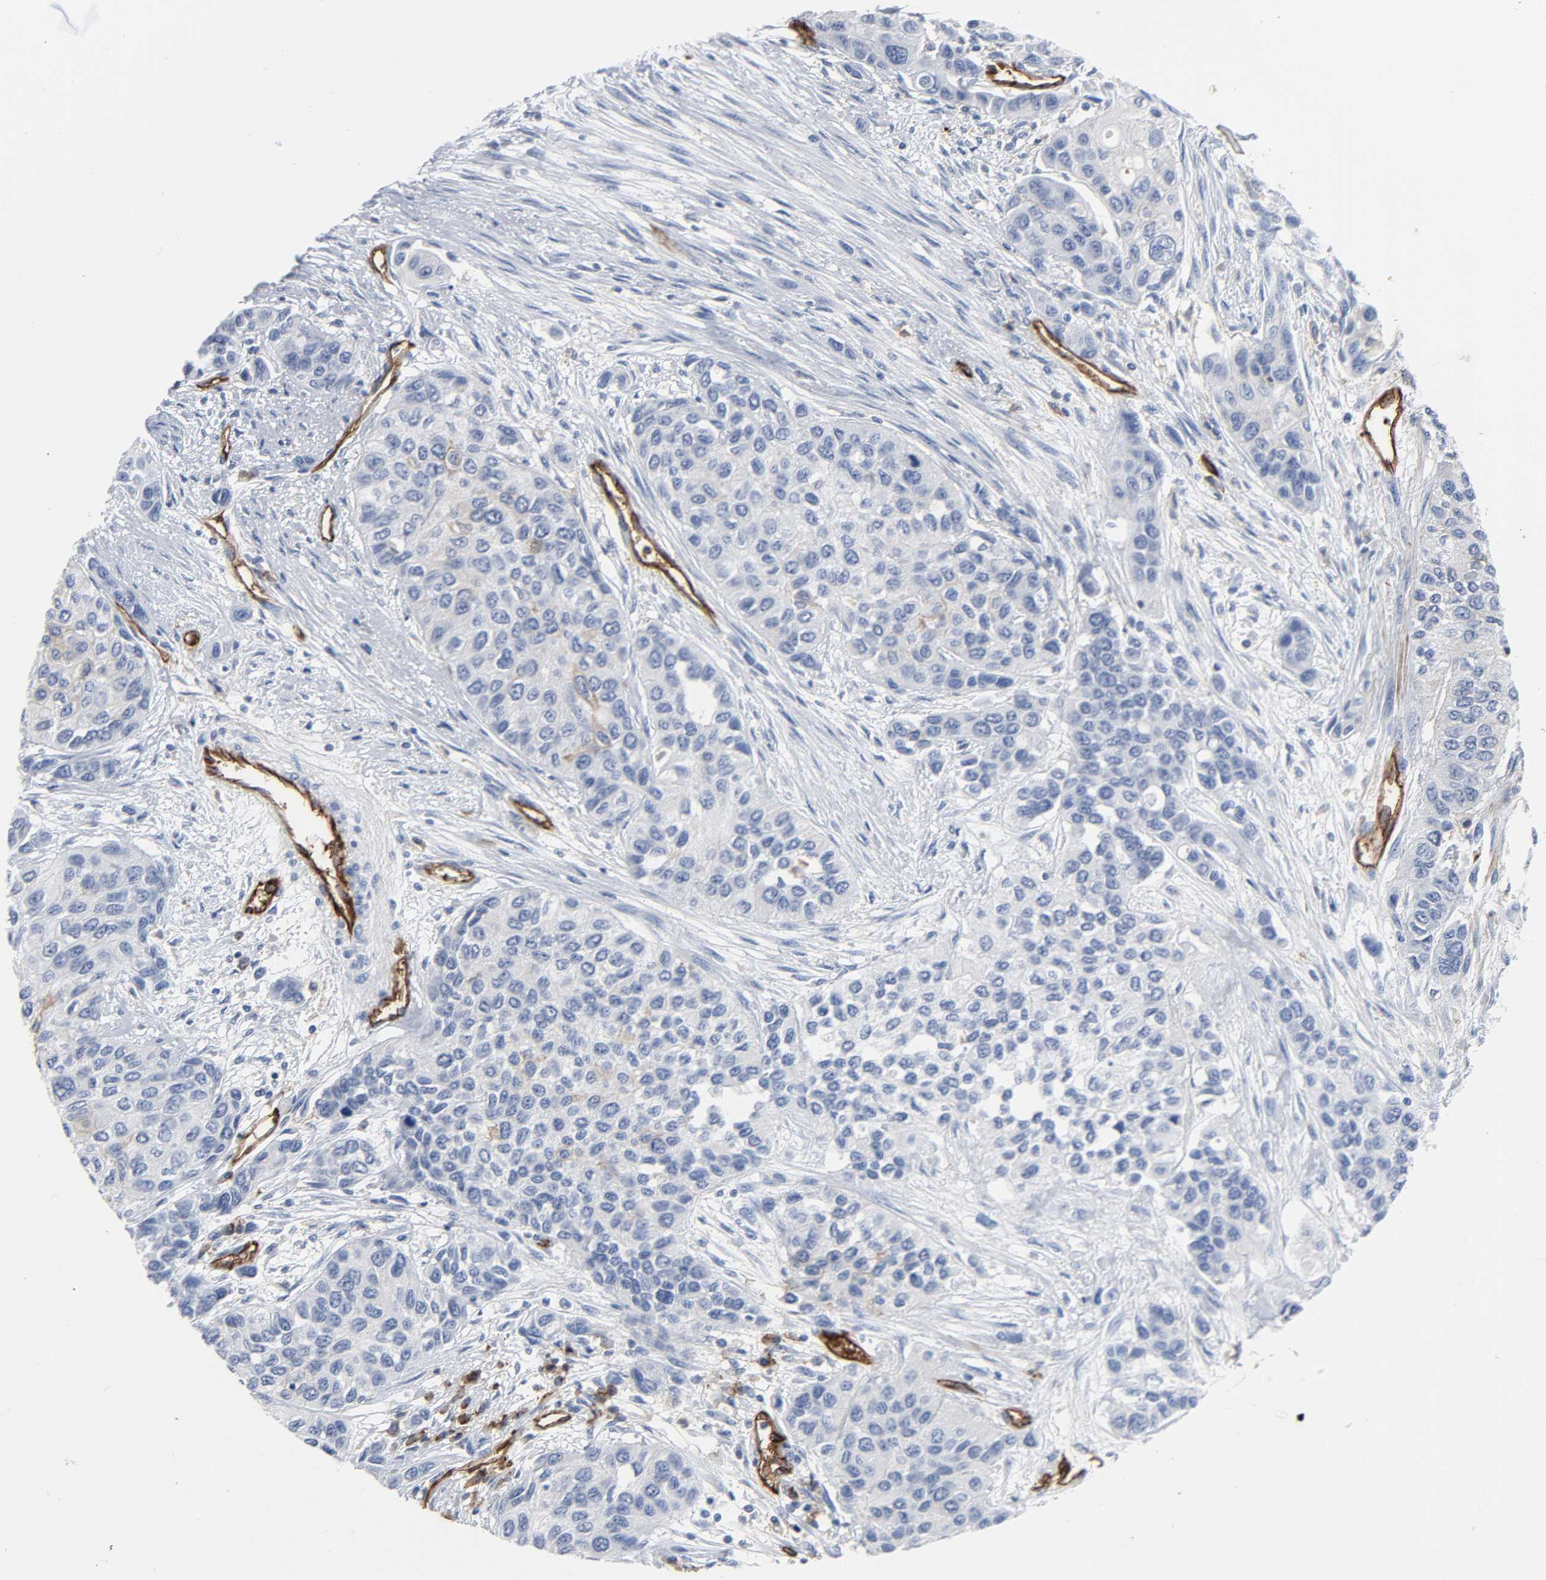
{"staining": {"intensity": "weak", "quantity": "<25%", "location": "cytoplasmic/membranous"}, "tissue": "urothelial cancer", "cell_type": "Tumor cells", "image_type": "cancer", "snomed": [{"axis": "morphology", "description": "Urothelial carcinoma, High grade"}, {"axis": "topography", "description": "Urinary bladder"}], "caption": "This is an immunohistochemistry micrograph of human high-grade urothelial carcinoma. There is no positivity in tumor cells.", "gene": "PECAM1", "patient": {"sex": "female", "age": 56}}